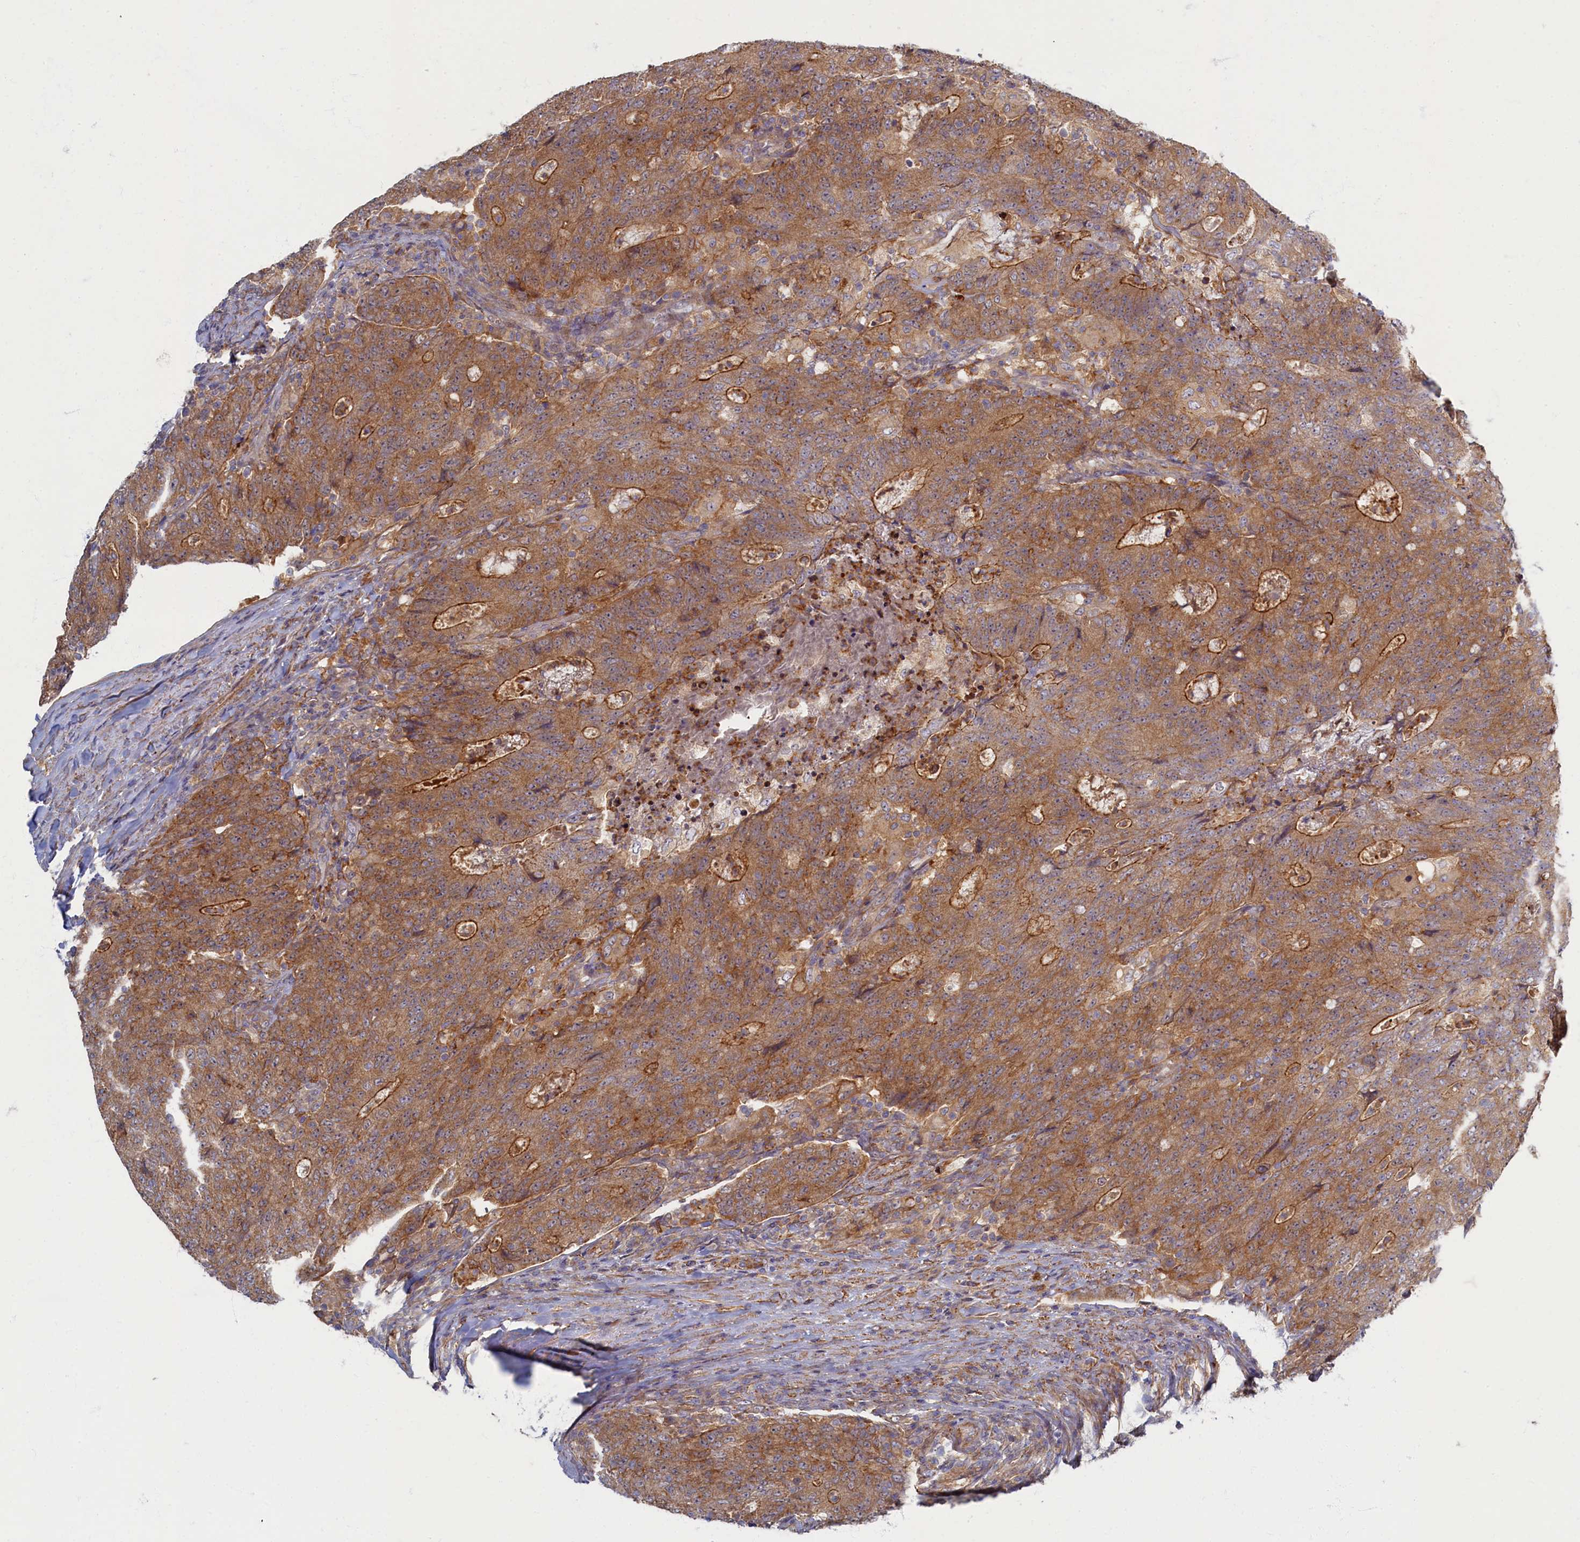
{"staining": {"intensity": "moderate", "quantity": ">75%", "location": "cytoplasmic/membranous"}, "tissue": "colorectal cancer", "cell_type": "Tumor cells", "image_type": "cancer", "snomed": [{"axis": "morphology", "description": "Adenocarcinoma, NOS"}, {"axis": "topography", "description": "Colon"}], "caption": "Moderate cytoplasmic/membranous staining for a protein is identified in approximately >75% of tumor cells of colorectal cancer using immunohistochemistry (IHC).", "gene": "PSMG2", "patient": {"sex": "female", "age": 75}}